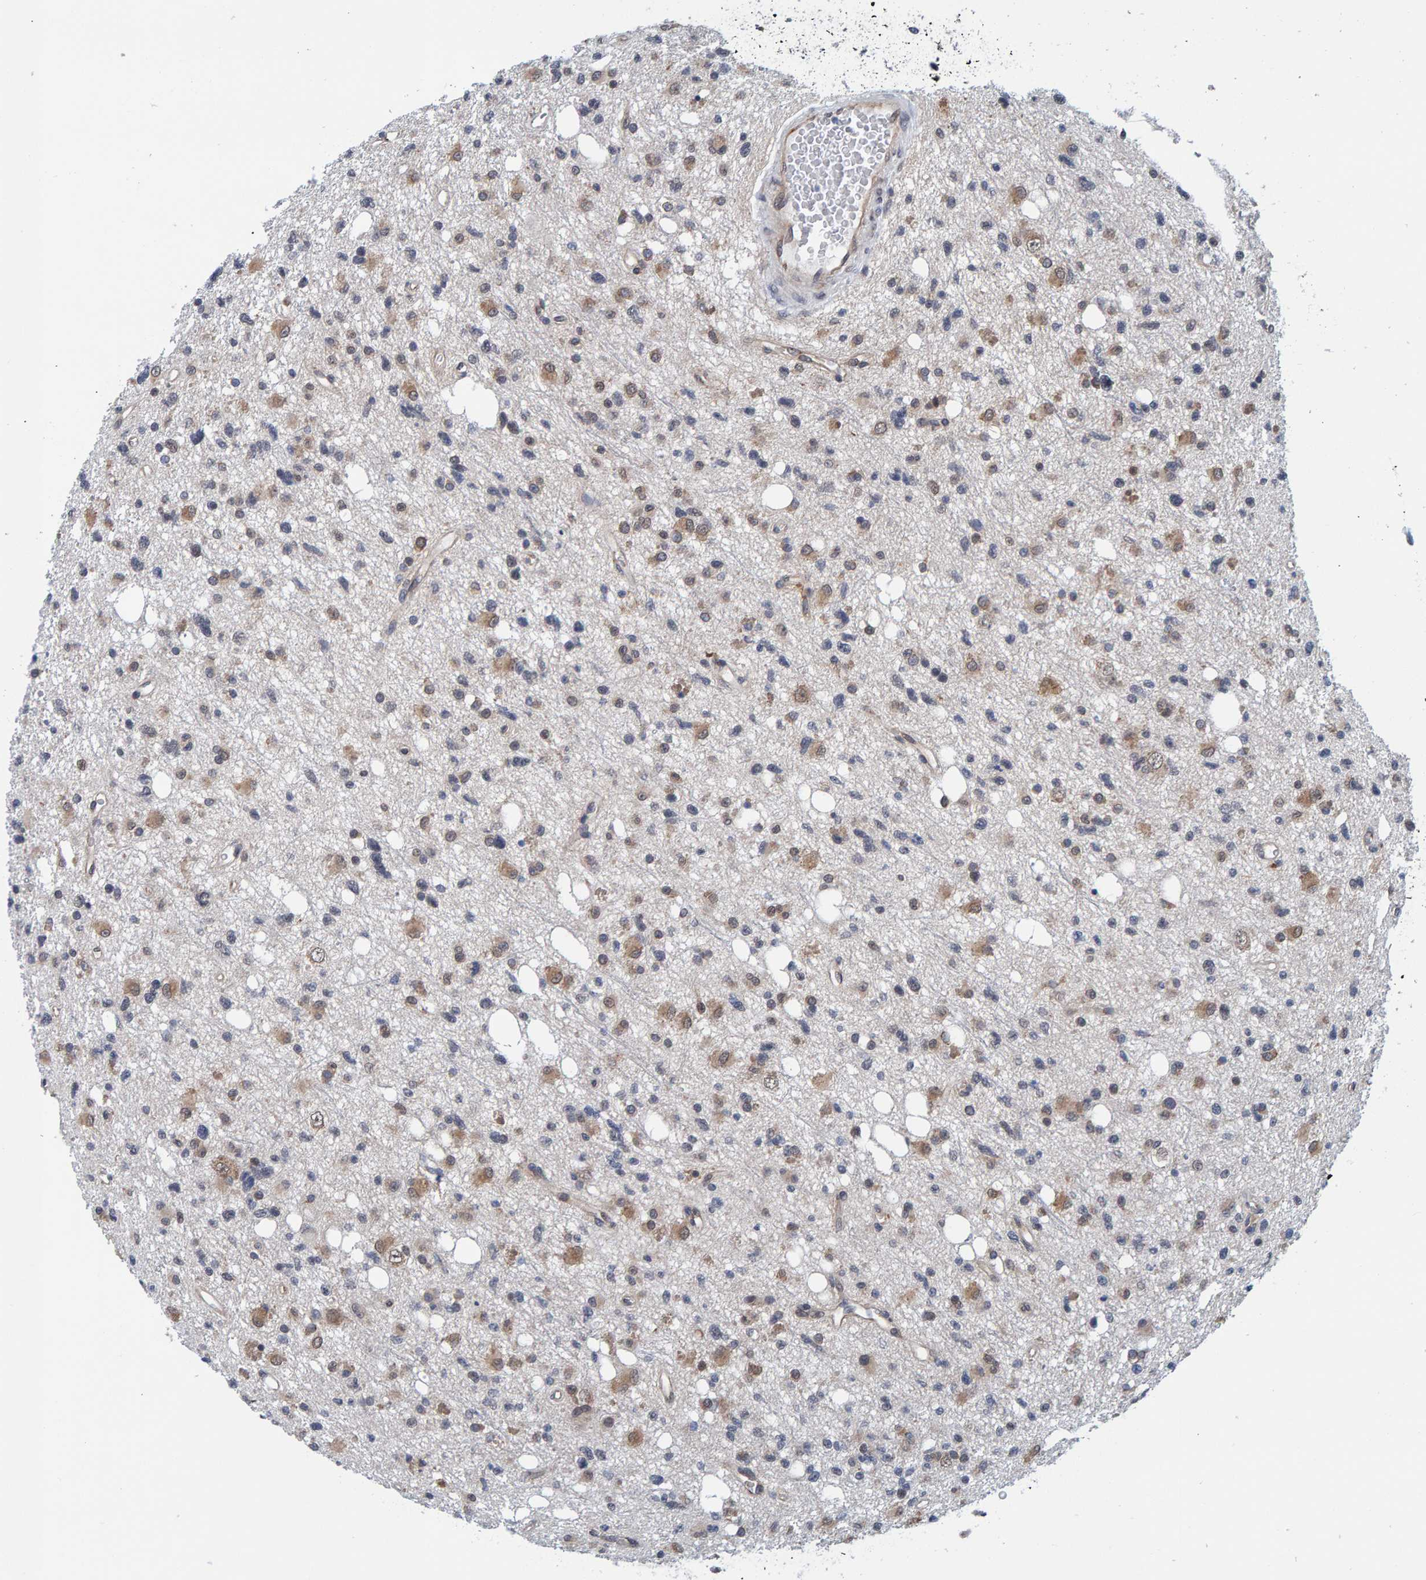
{"staining": {"intensity": "moderate", "quantity": "<25%", "location": "cytoplasmic/membranous,nuclear"}, "tissue": "glioma", "cell_type": "Tumor cells", "image_type": "cancer", "snomed": [{"axis": "morphology", "description": "Glioma, malignant, High grade"}, {"axis": "topography", "description": "Brain"}], "caption": "Immunohistochemical staining of human glioma shows low levels of moderate cytoplasmic/membranous and nuclear positivity in about <25% of tumor cells.", "gene": "SCRN2", "patient": {"sex": "female", "age": 62}}